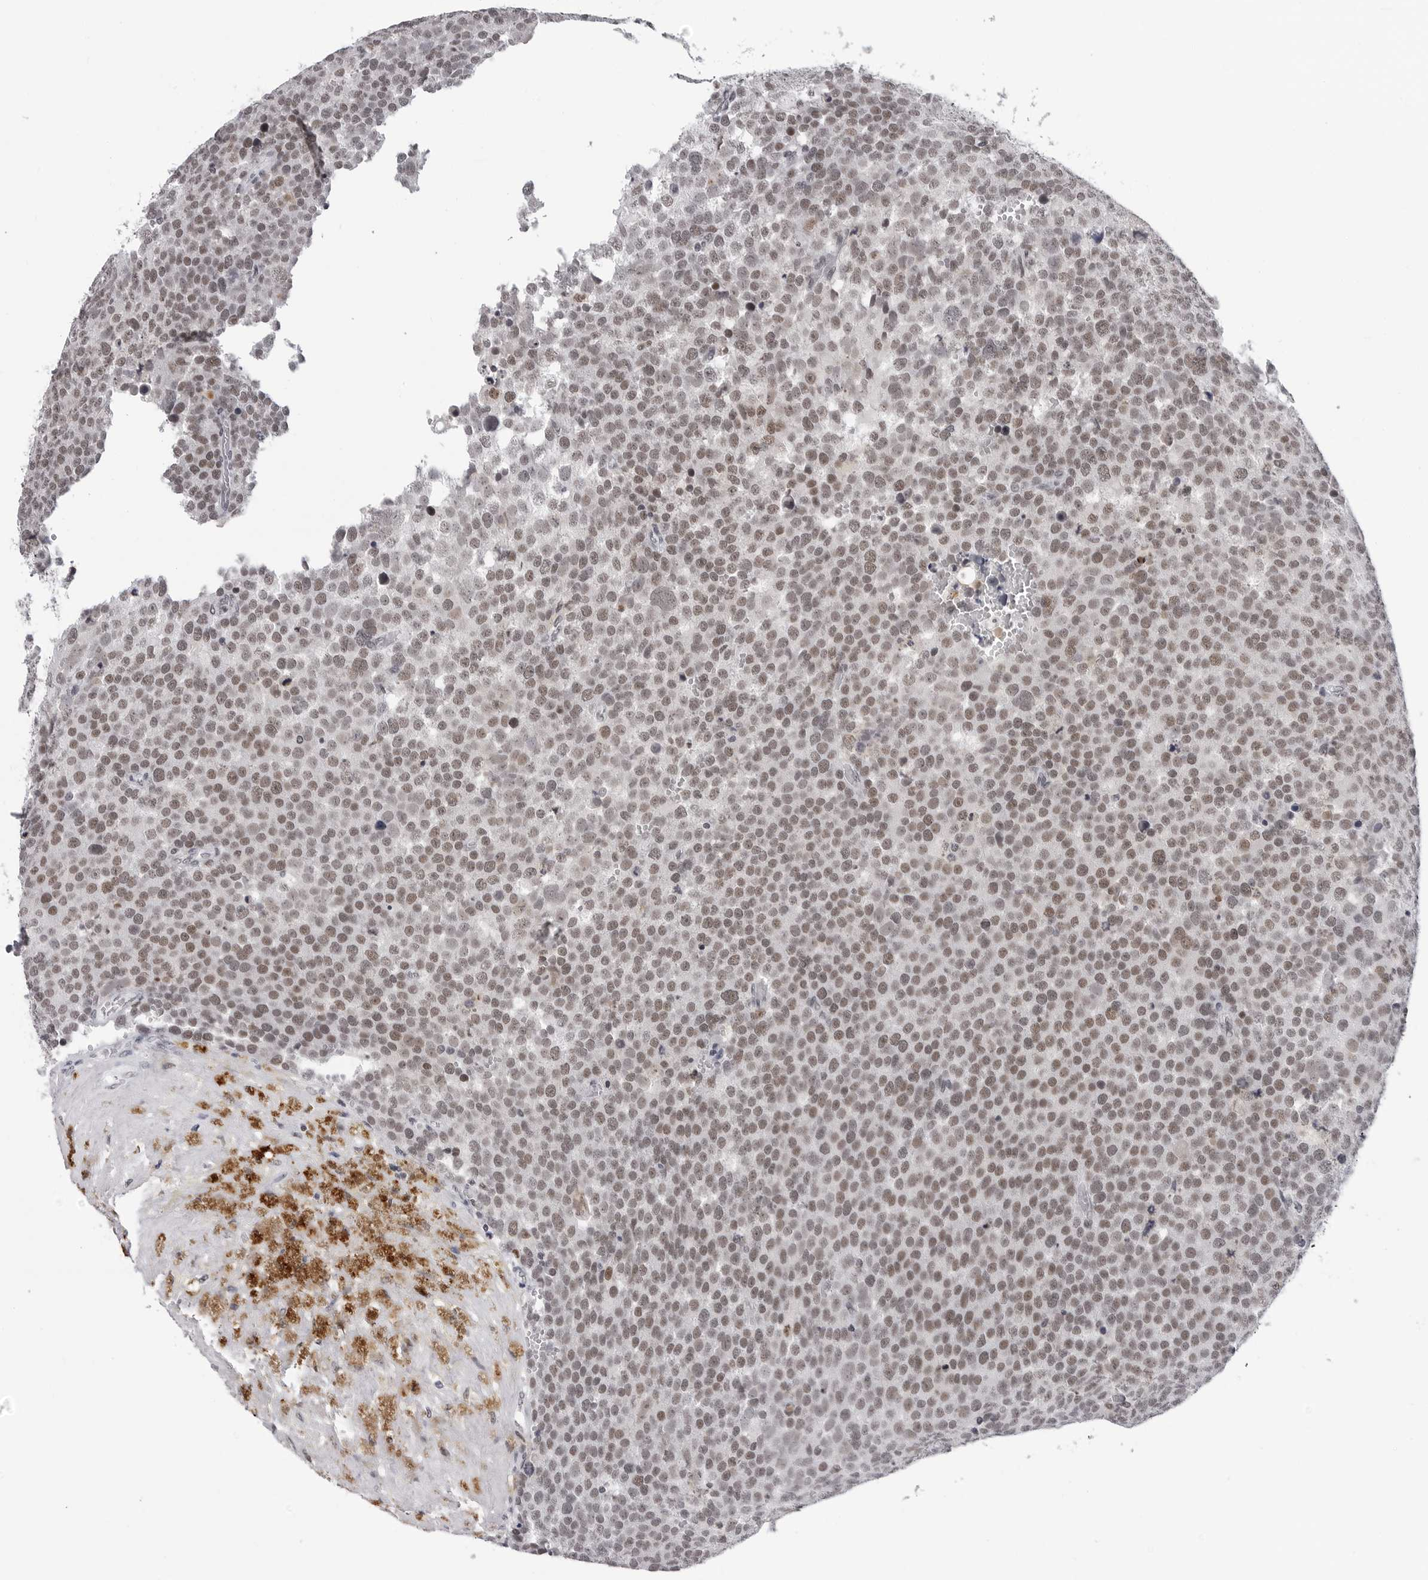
{"staining": {"intensity": "moderate", "quantity": ">75%", "location": "nuclear"}, "tissue": "testis cancer", "cell_type": "Tumor cells", "image_type": "cancer", "snomed": [{"axis": "morphology", "description": "Seminoma, NOS"}, {"axis": "topography", "description": "Testis"}], "caption": "High-power microscopy captured an immunohistochemistry (IHC) photomicrograph of testis seminoma, revealing moderate nuclear positivity in approximately >75% of tumor cells. Nuclei are stained in blue.", "gene": "SF3B4", "patient": {"sex": "male", "age": 71}}